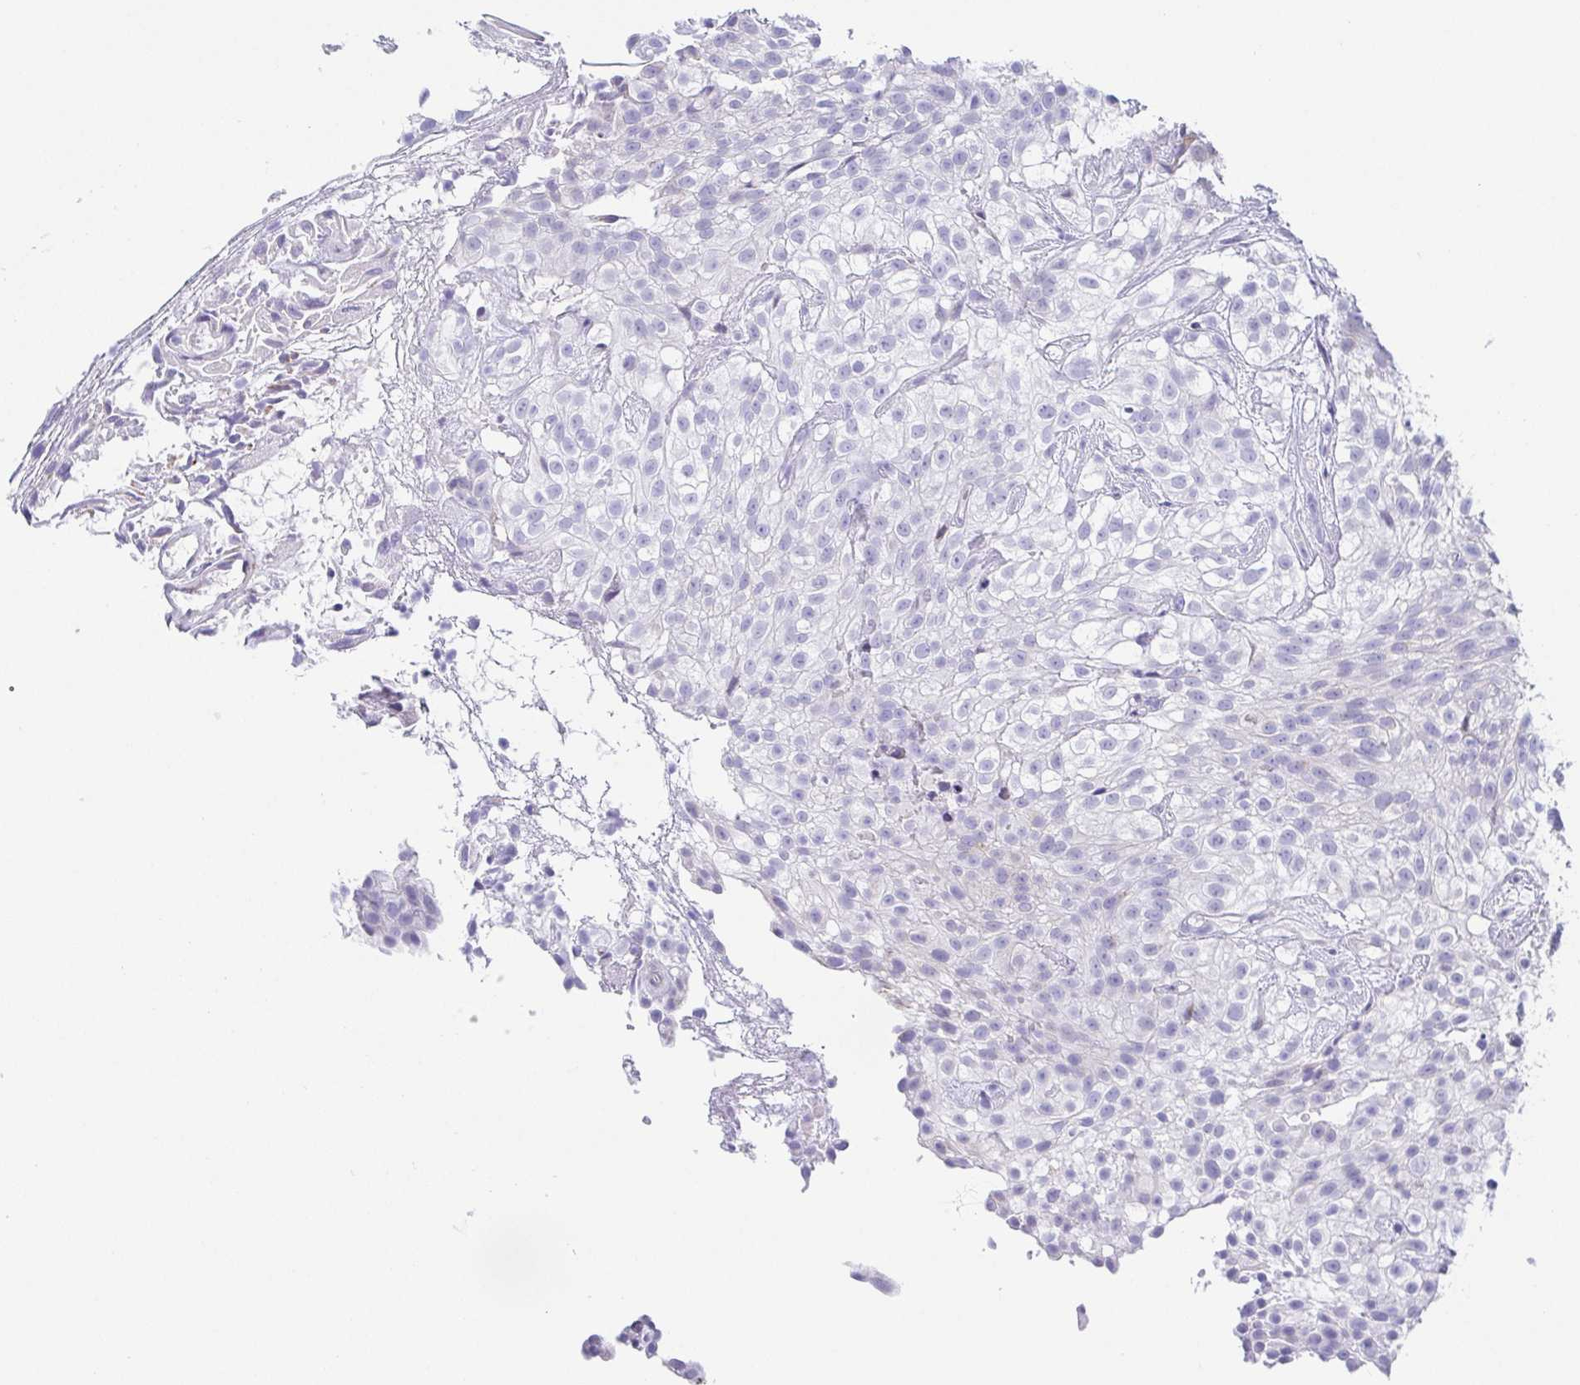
{"staining": {"intensity": "negative", "quantity": "none", "location": "none"}, "tissue": "urothelial cancer", "cell_type": "Tumor cells", "image_type": "cancer", "snomed": [{"axis": "morphology", "description": "Urothelial carcinoma, High grade"}, {"axis": "topography", "description": "Urinary bladder"}], "caption": "Immunohistochemical staining of urothelial cancer demonstrates no significant staining in tumor cells.", "gene": "LDLRAD1", "patient": {"sex": "male", "age": 56}}